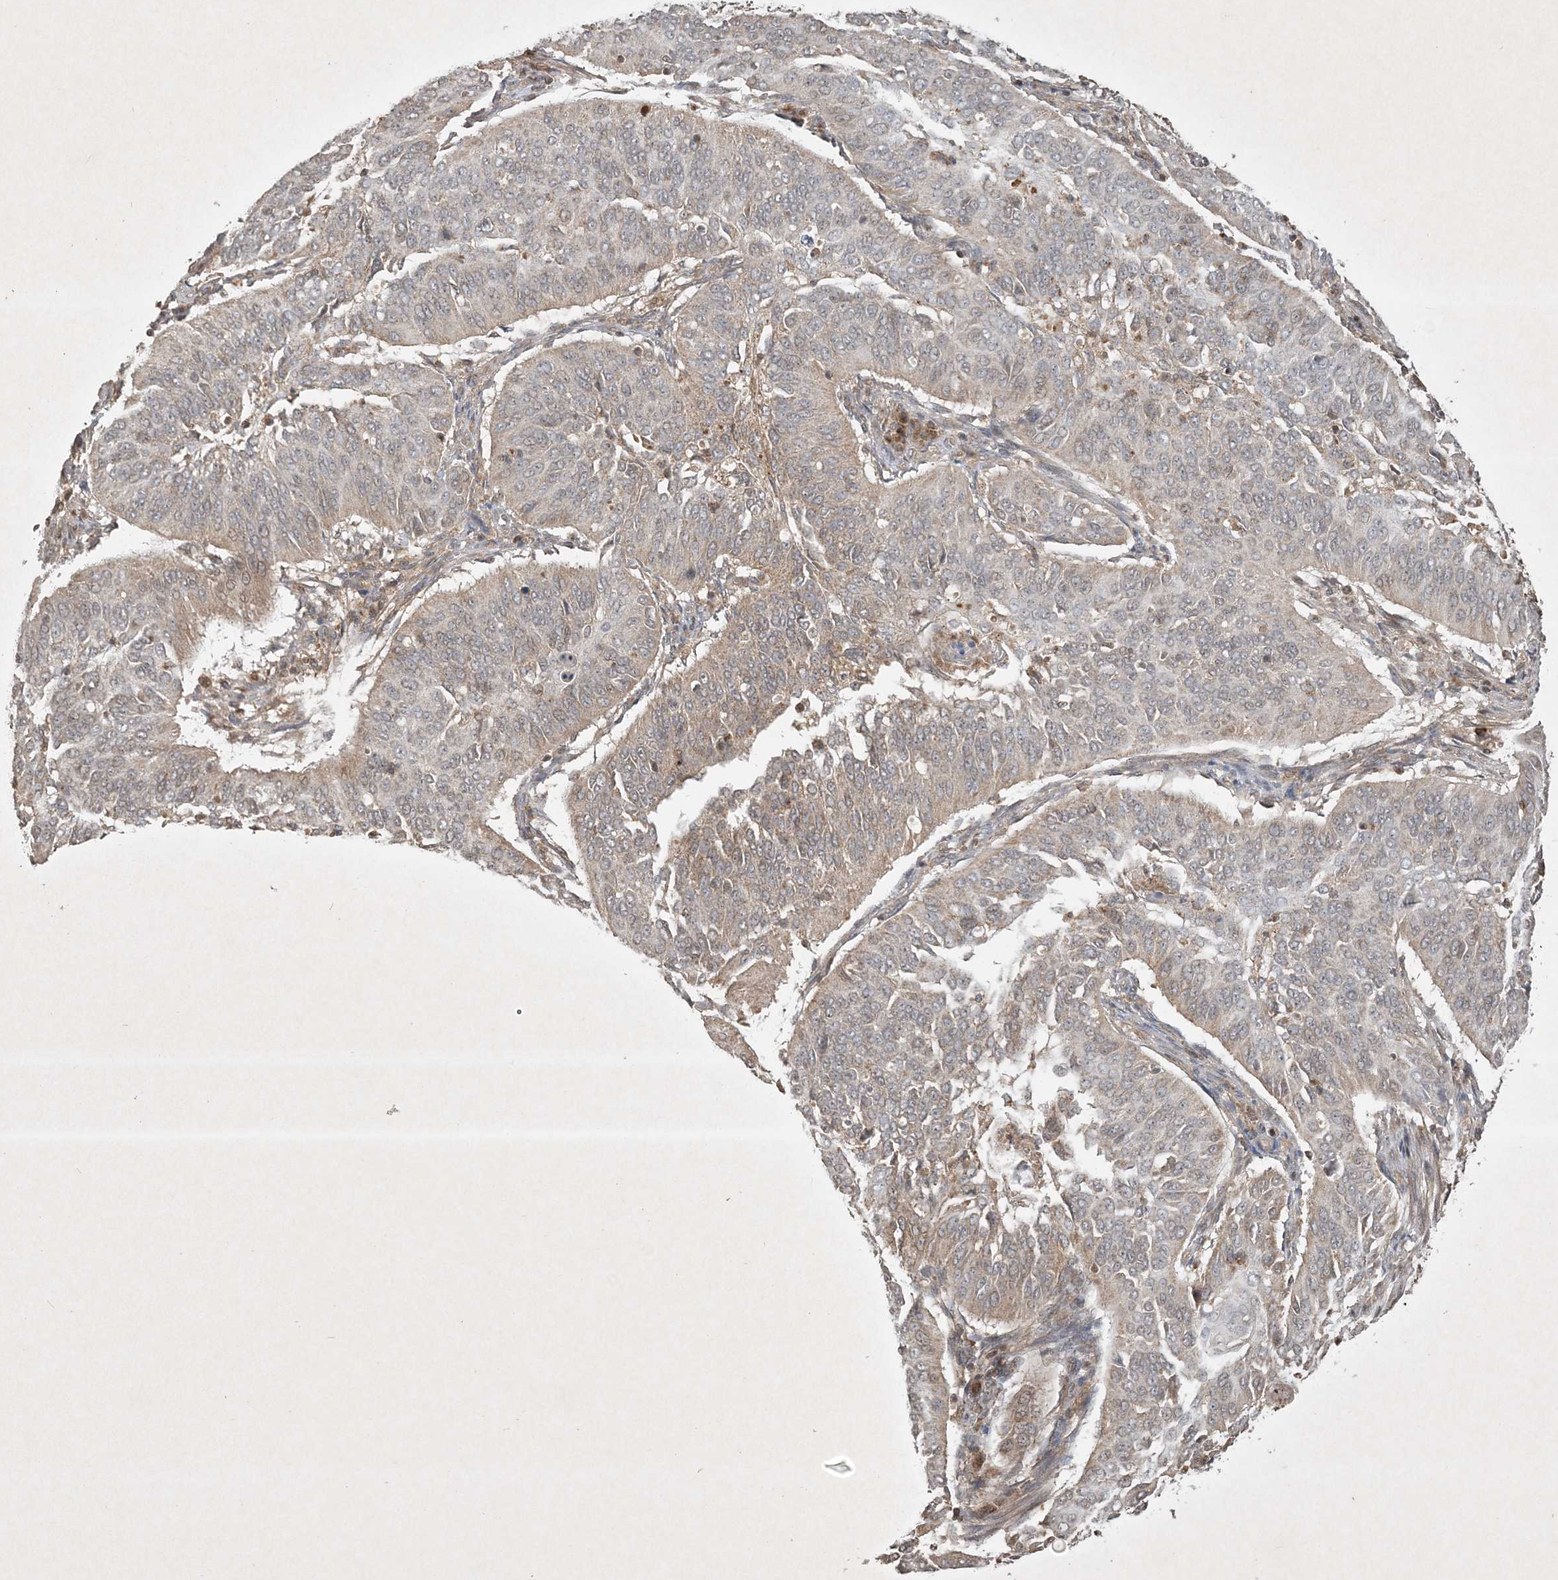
{"staining": {"intensity": "weak", "quantity": "<25%", "location": "cytoplasmic/membranous"}, "tissue": "cervical cancer", "cell_type": "Tumor cells", "image_type": "cancer", "snomed": [{"axis": "morphology", "description": "Normal tissue, NOS"}, {"axis": "morphology", "description": "Squamous cell carcinoma, NOS"}, {"axis": "topography", "description": "Cervix"}], "caption": "Tumor cells are negative for protein expression in human cervical cancer.", "gene": "PLTP", "patient": {"sex": "female", "age": 39}}